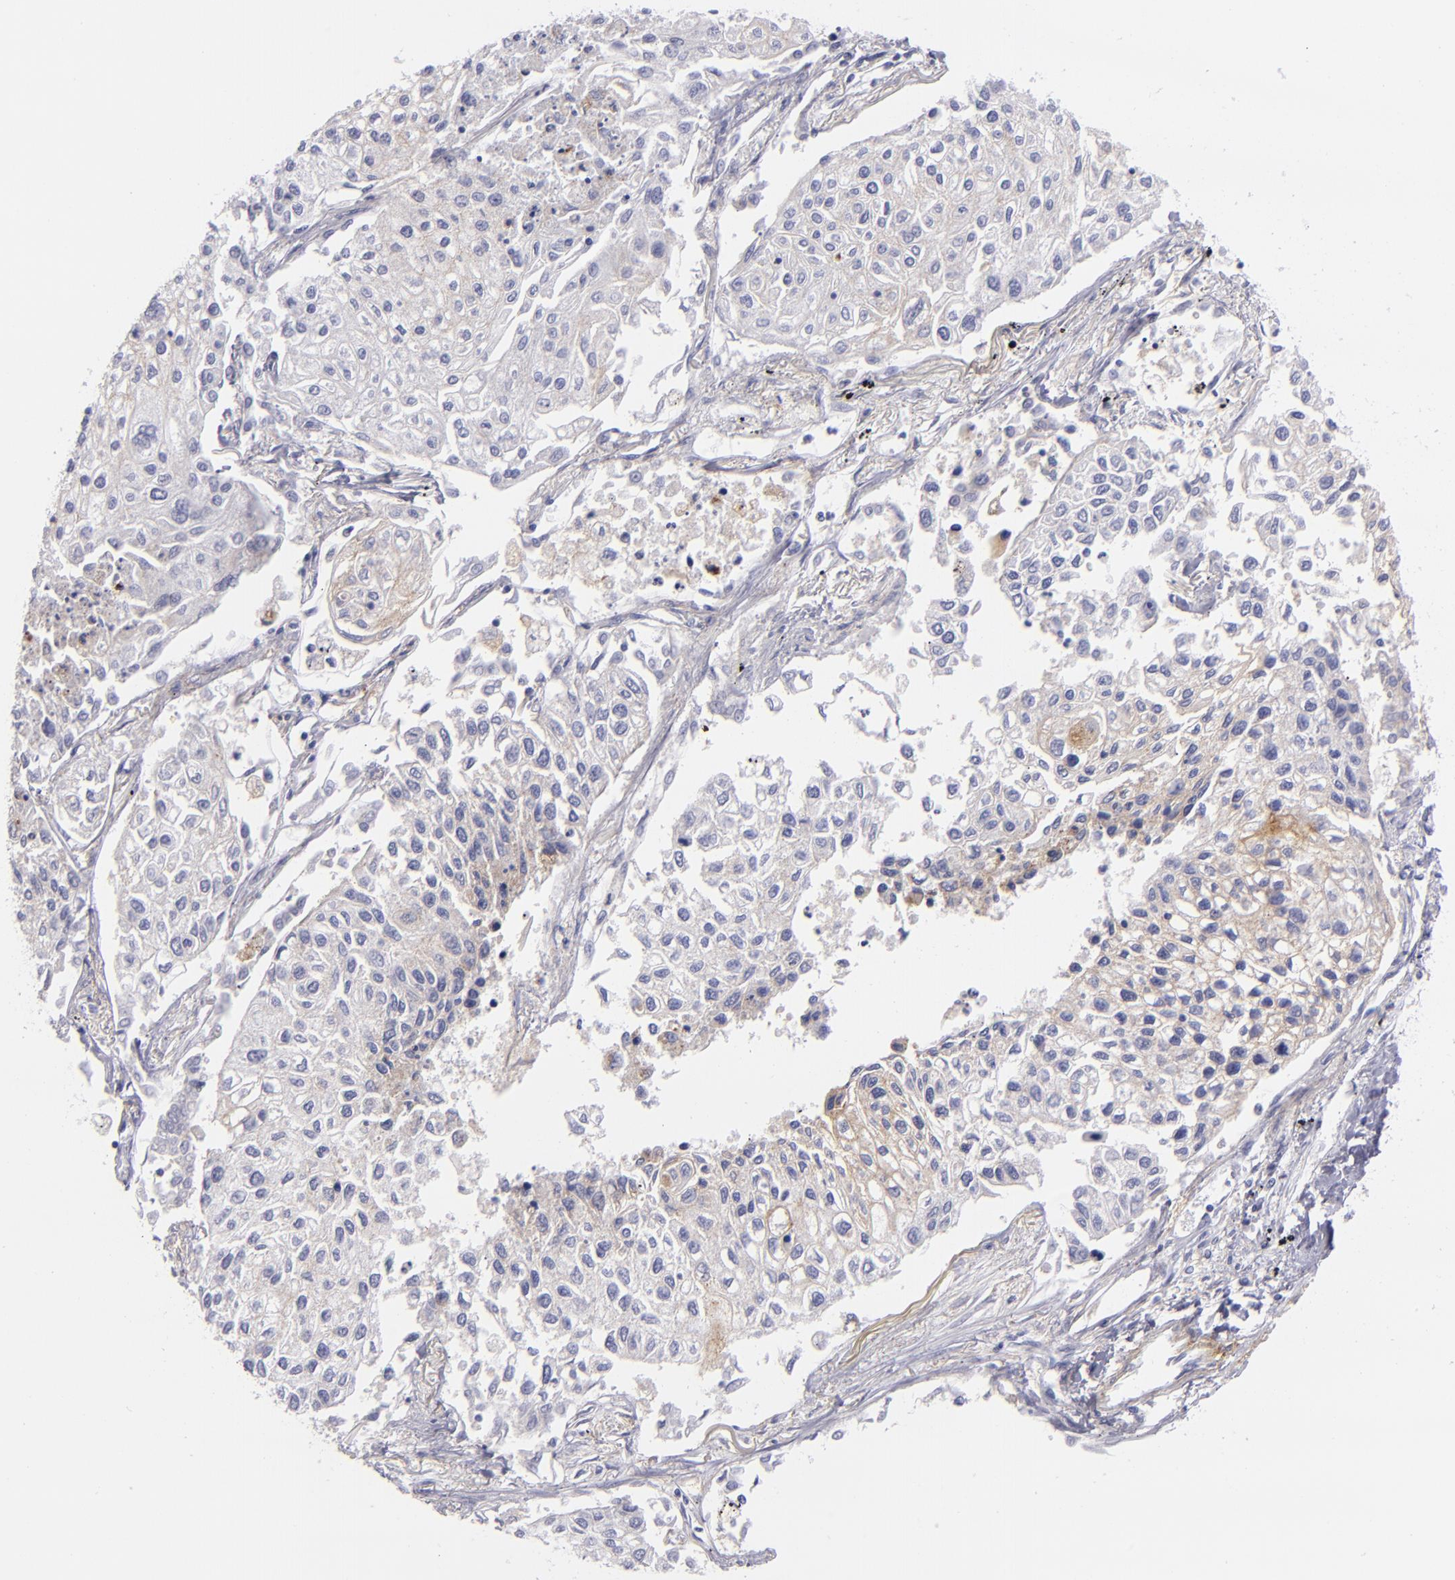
{"staining": {"intensity": "negative", "quantity": "none", "location": "none"}, "tissue": "lung cancer", "cell_type": "Tumor cells", "image_type": "cancer", "snomed": [{"axis": "morphology", "description": "Squamous cell carcinoma, NOS"}, {"axis": "topography", "description": "Lung"}], "caption": "Squamous cell carcinoma (lung) stained for a protein using immunohistochemistry (IHC) exhibits no expression tumor cells.", "gene": "CD82", "patient": {"sex": "male", "age": 75}}